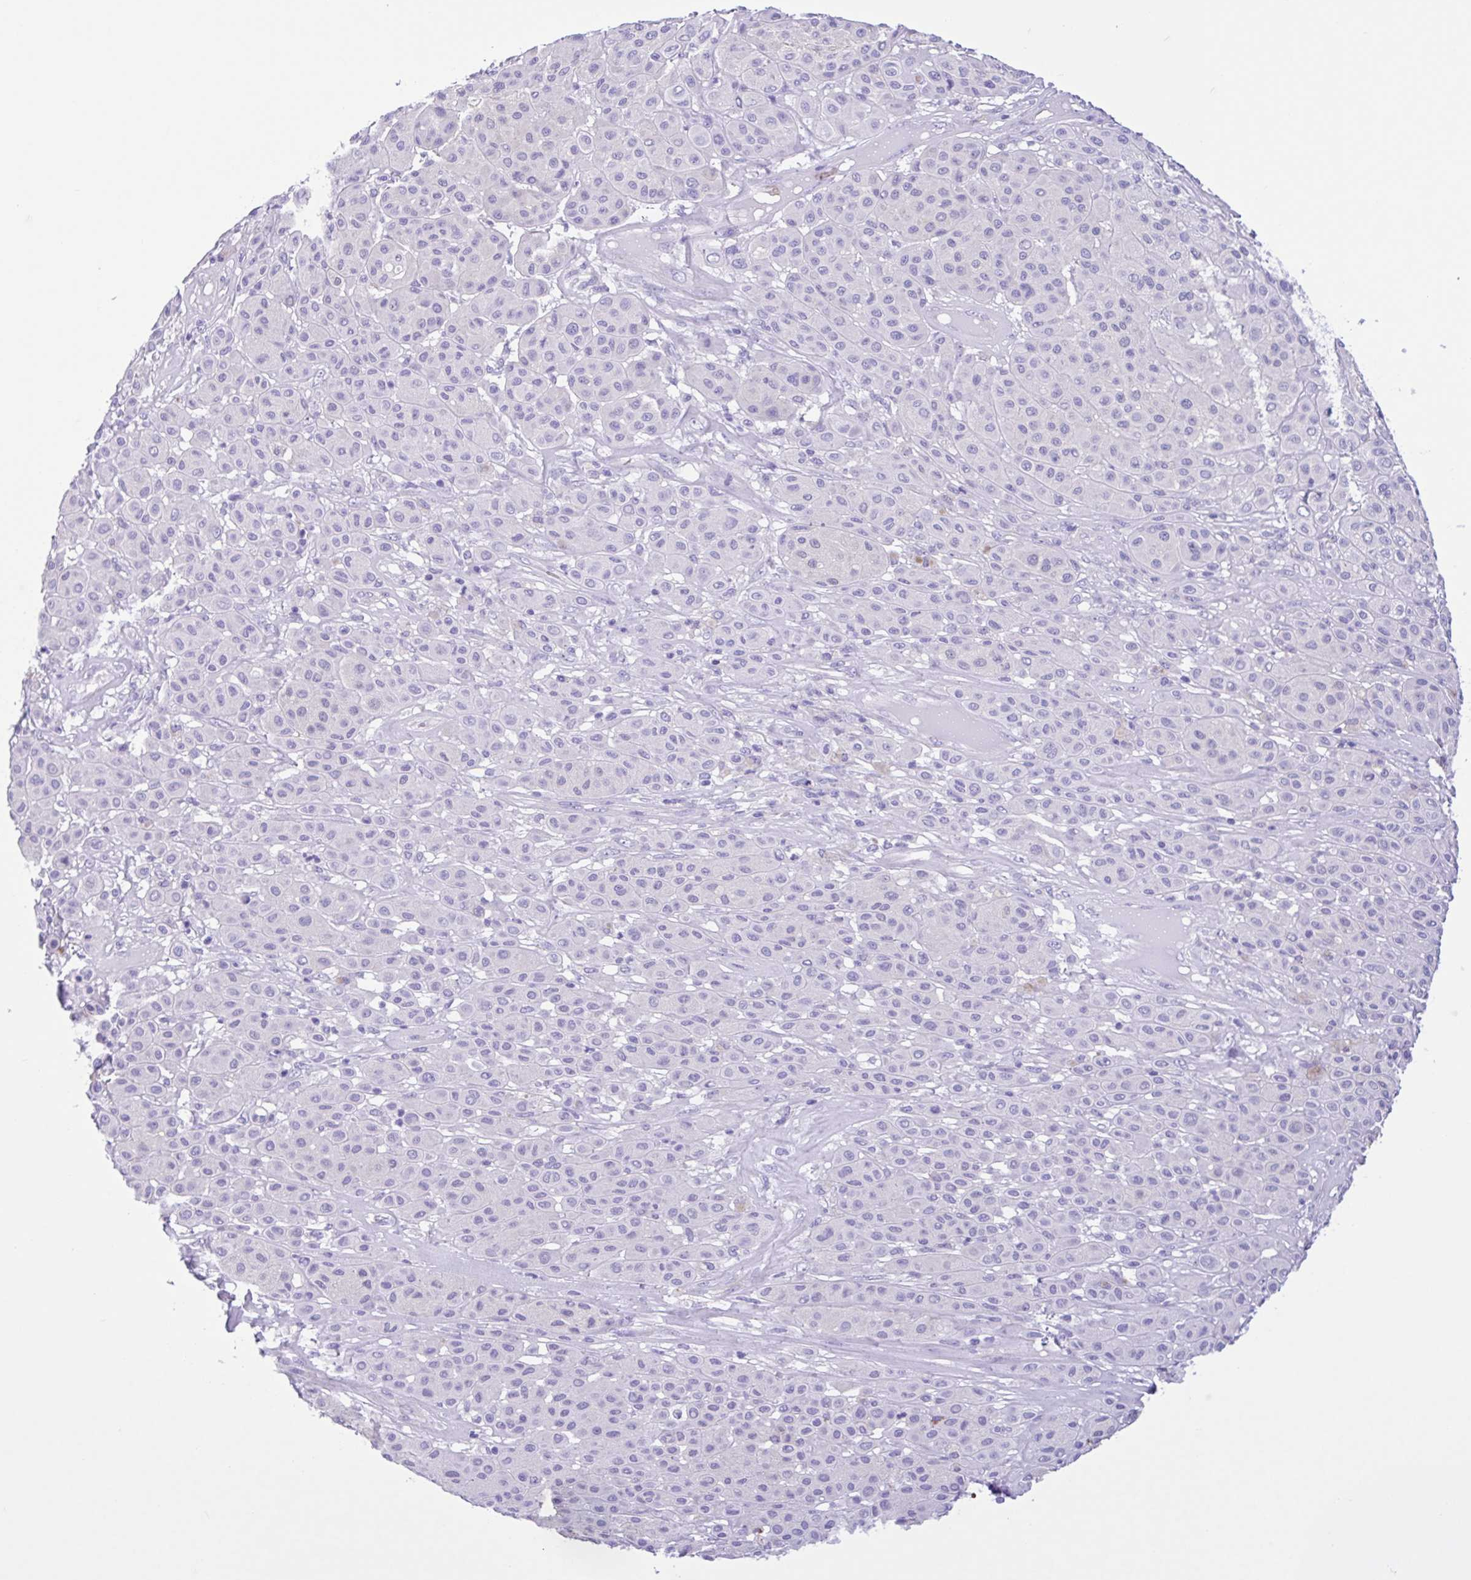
{"staining": {"intensity": "negative", "quantity": "none", "location": "none"}, "tissue": "melanoma", "cell_type": "Tumor cells", "image_type": "cancer", "snomed": [{"axis": "morphology", "description": "Malignant melanoma, Metastatic site"}, {"axis": "topography", "description": "Smooth muscle"}], "caption": "The micrograph demonstrates no staining of tumor cells in malignant melanoma (metastatic site).", "gene": "TMEM79", "patient": {"sex": "male", "age": 41}}